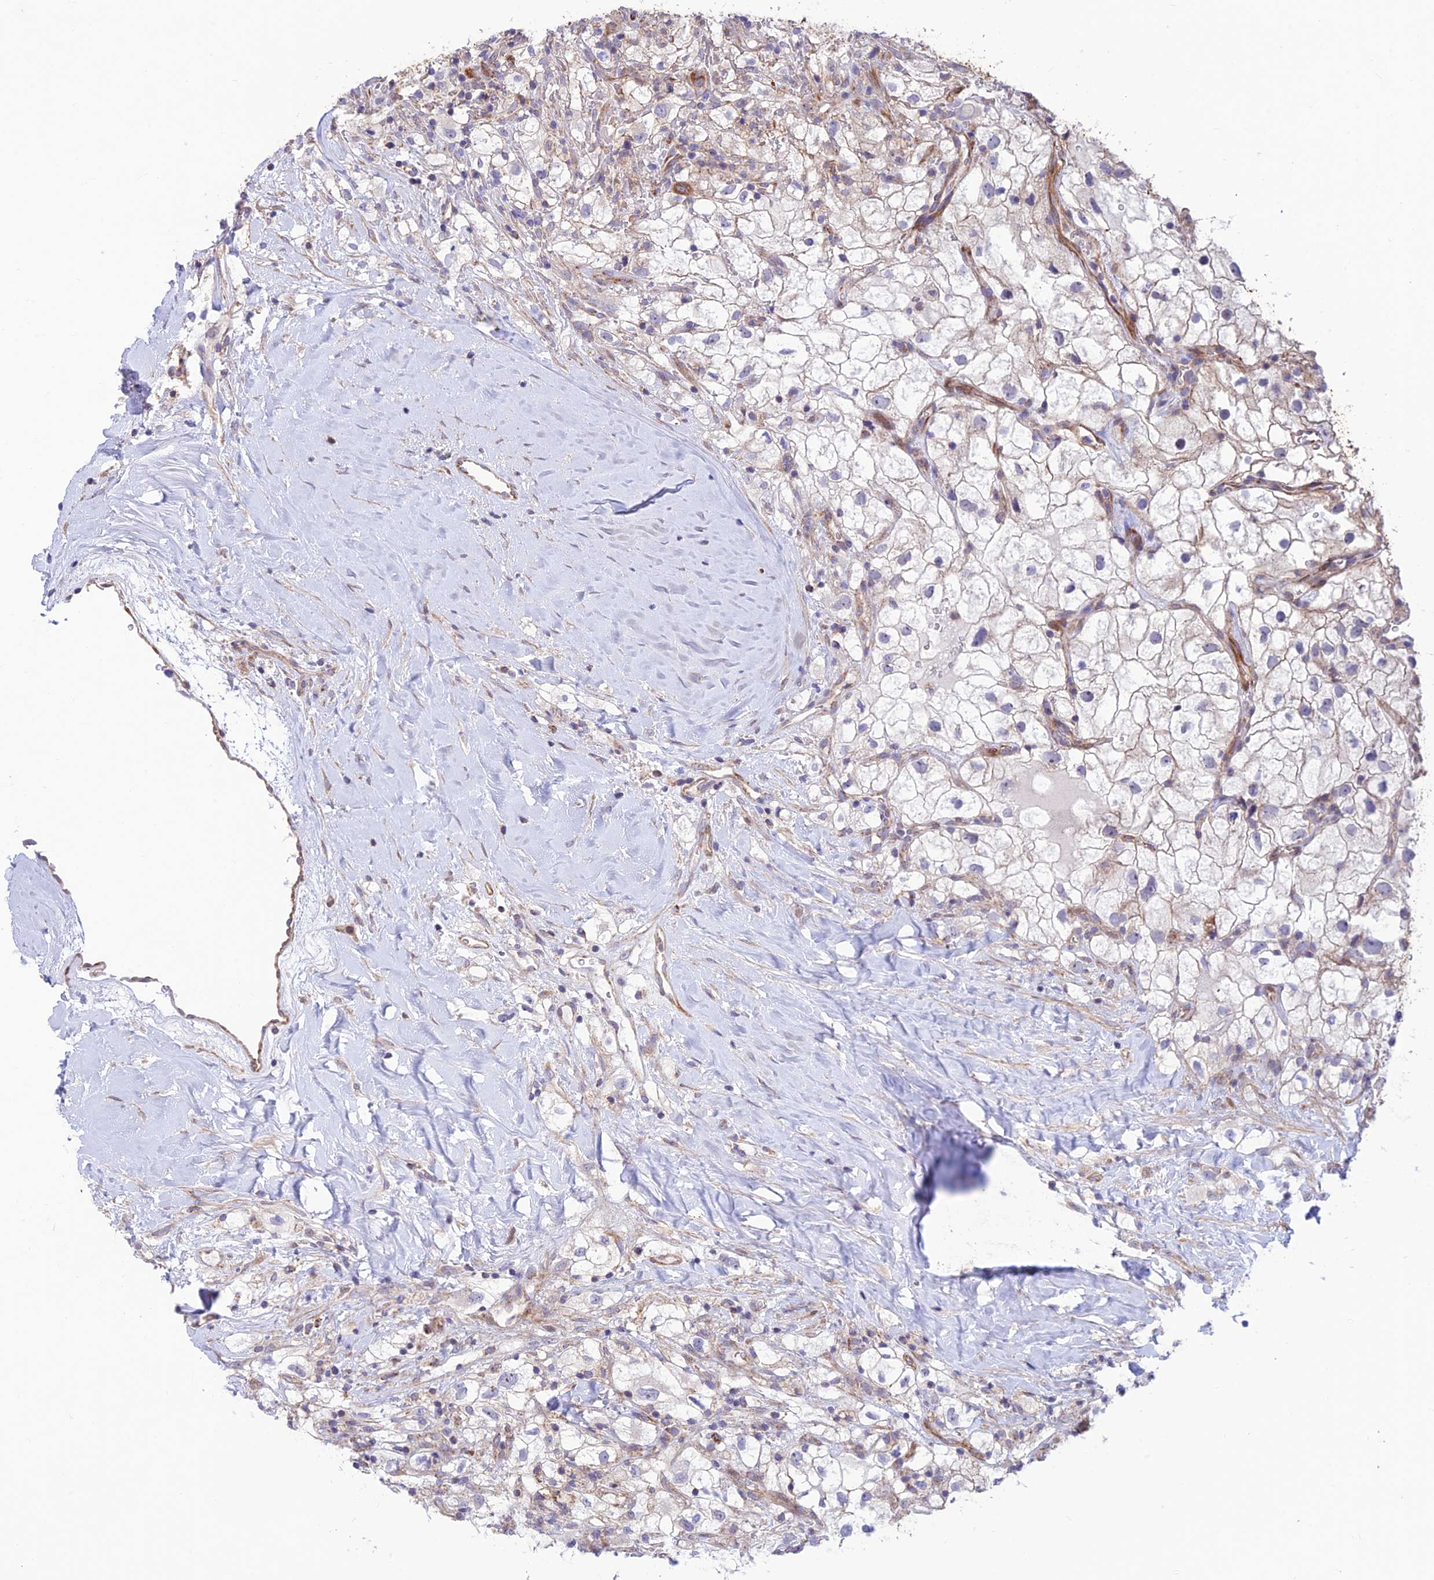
{"staining": {"intensity": "negative", "quantity": "none", "location": "none"}, "tissue": "renal cancer", "cell_type": "Tumor cells", "image_type": "cancer", "snomed": [{"axis": "morphology", "description": "Adenocarcinoma, NOS"}, {"axis": "topography", "description": "Kidney"}], "caption": "This is a micrograph of IHC staining of renal cancer (adenocarcinoma), which shows no positivity in tumor cells.", "gene": "FAM186B", "patient": {"sex": "male", "age": 59}}